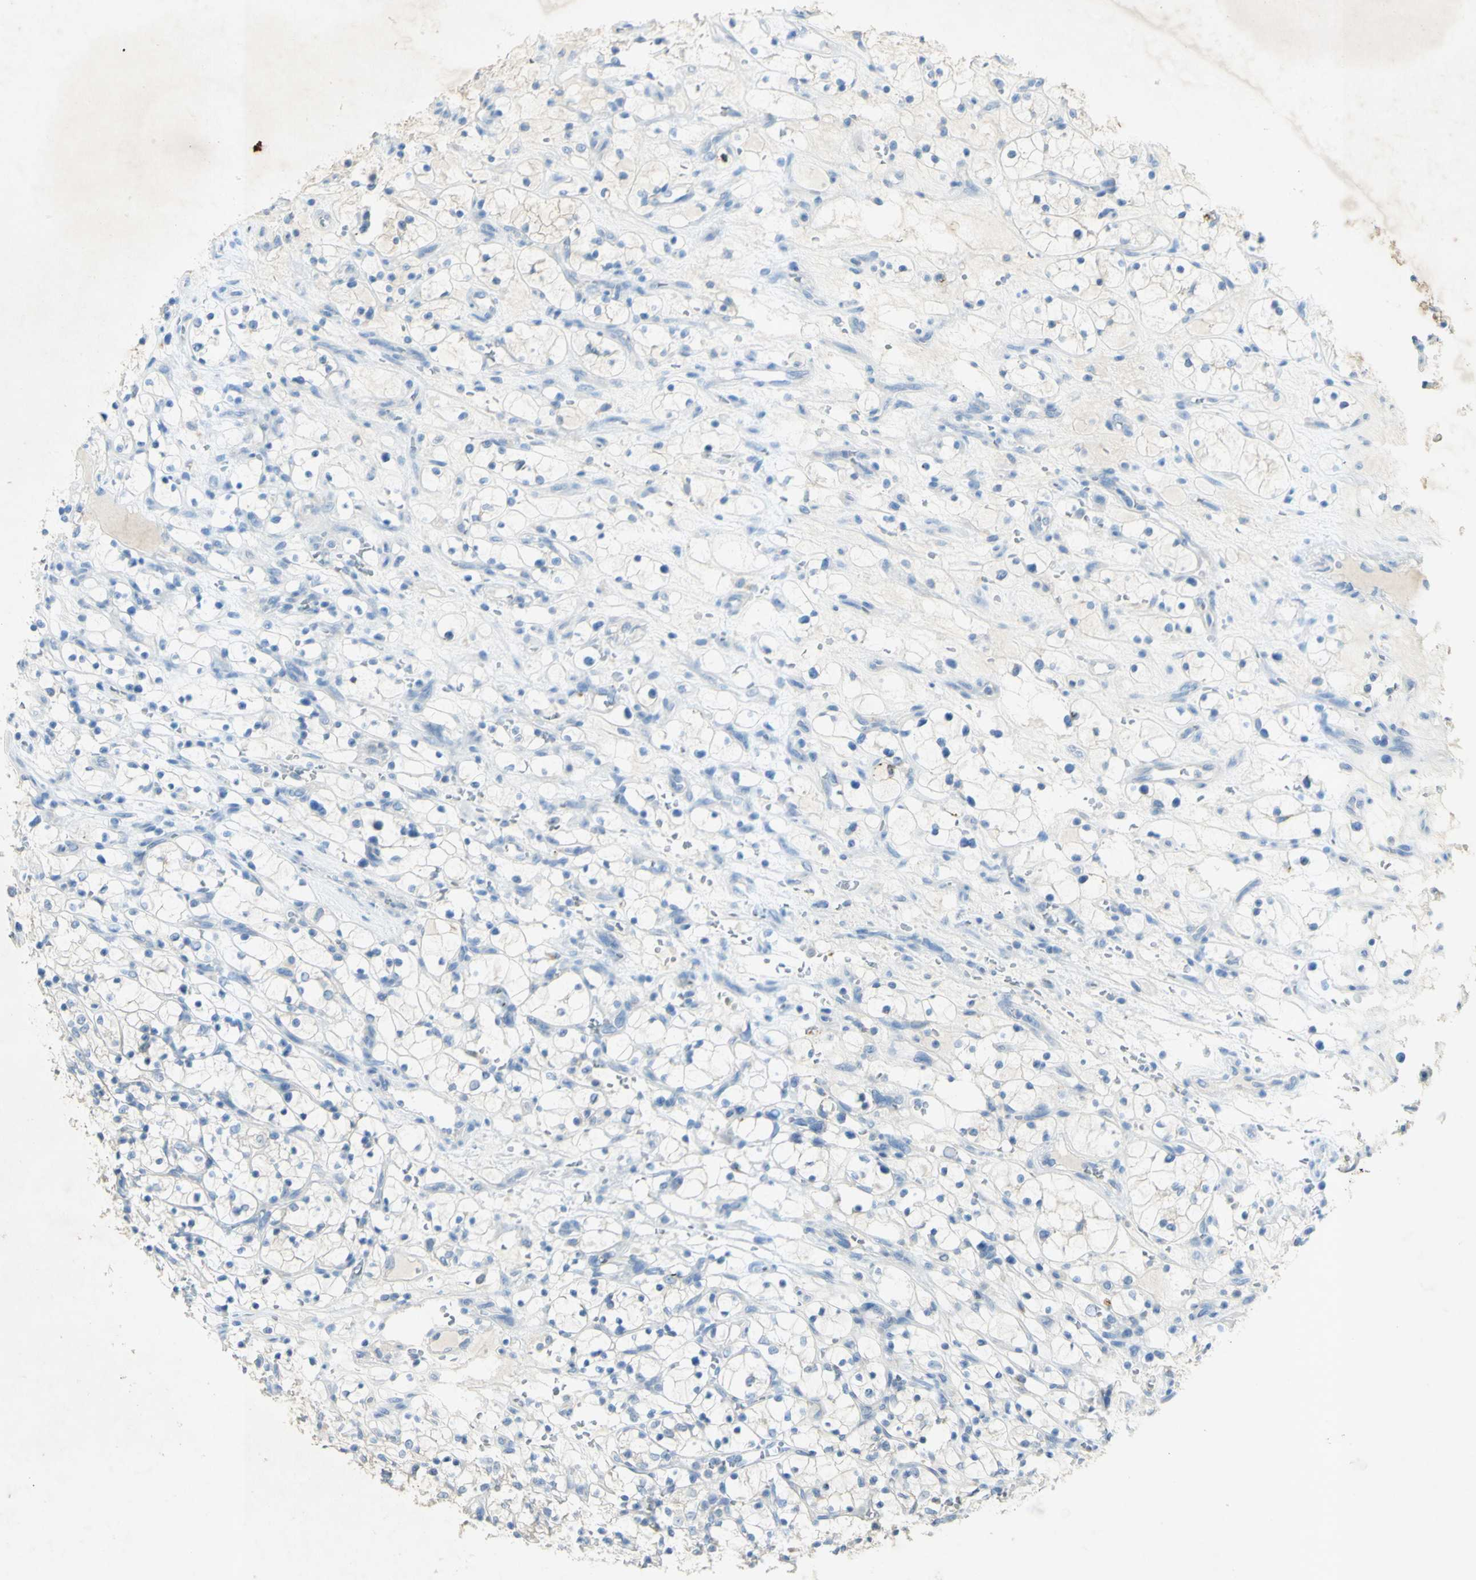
{"staining": {"intensity": "negative", "quantity": "none", "location": "none"}, "tissue": "renal cancer", "cell_type": "Tumor cells", "image_type": "cancer", "snomed": [{"axis": "morphology", "description": "Adenocarcinoma, NOS"}, {"axis": "topography", "description": "Kidney"}], "caption": "Immunohistochemistry (IHC) image of neoplastic tissue: renal adenocarcinoma stained with DAB demonstrates no significant protein staining in tumor cells.", "gene": "GDF15", "patient": {"sex": "female", "age": 69}}